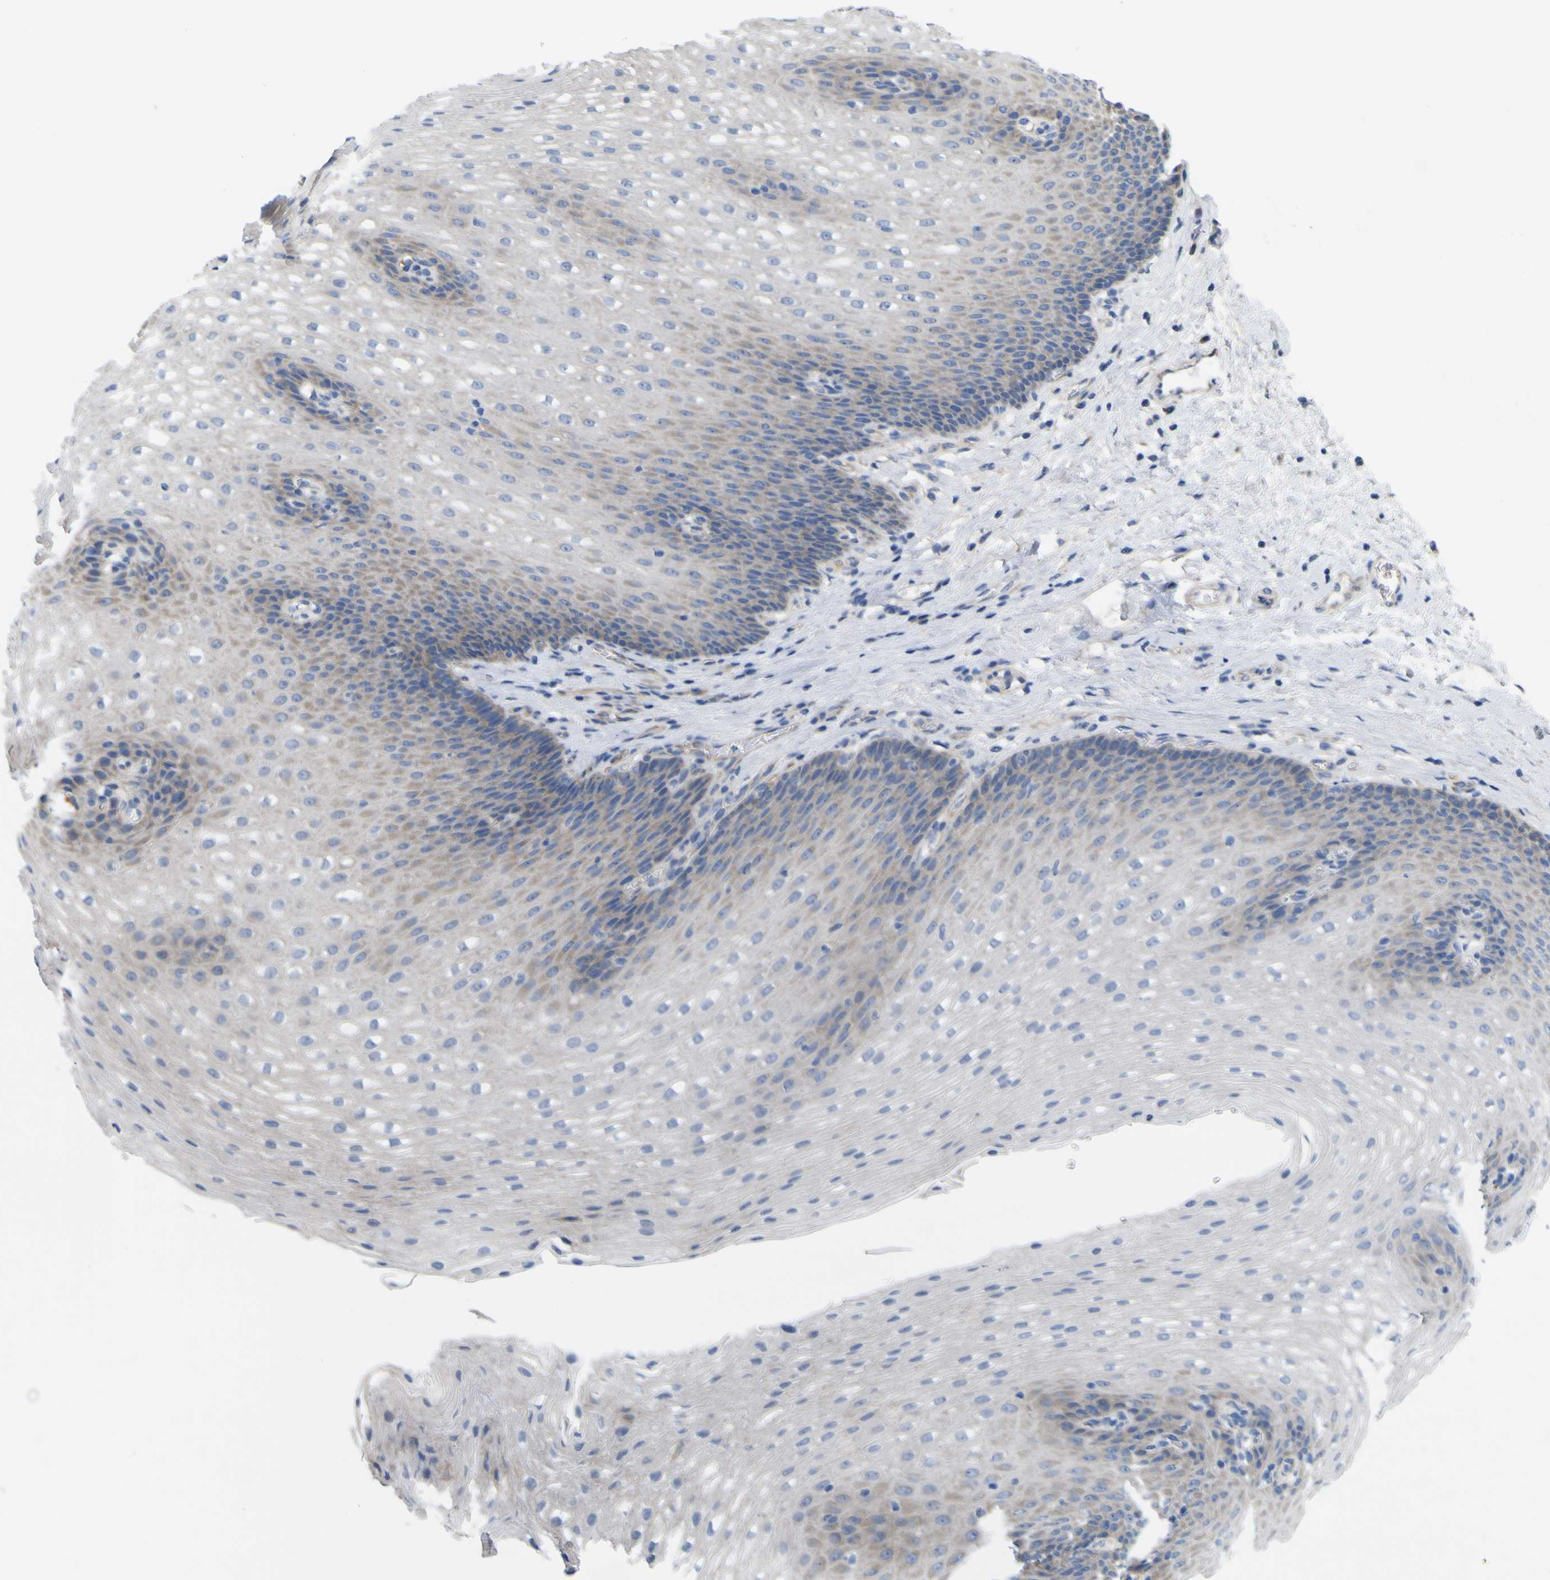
{"staining": {"intensity": "weak", "quantity": "<25%", "location": "cytoplasmic/membranous"}, "tissue": "esophagus", "cell_type": "Squamous epithelial cells", "image_type": "normal", "snomed": [{"axis": "morphology", "description": "Normal tissue, NOS"}, {"axis": "topography", "description": "Esophagus"}], "caption": "Immunohistochemical staining of normal human esophagus demonstrates no significant staining in squamous epithelial cells.", "gene": "MYEOV", "patient": {"sex": "male", "age": 48}}